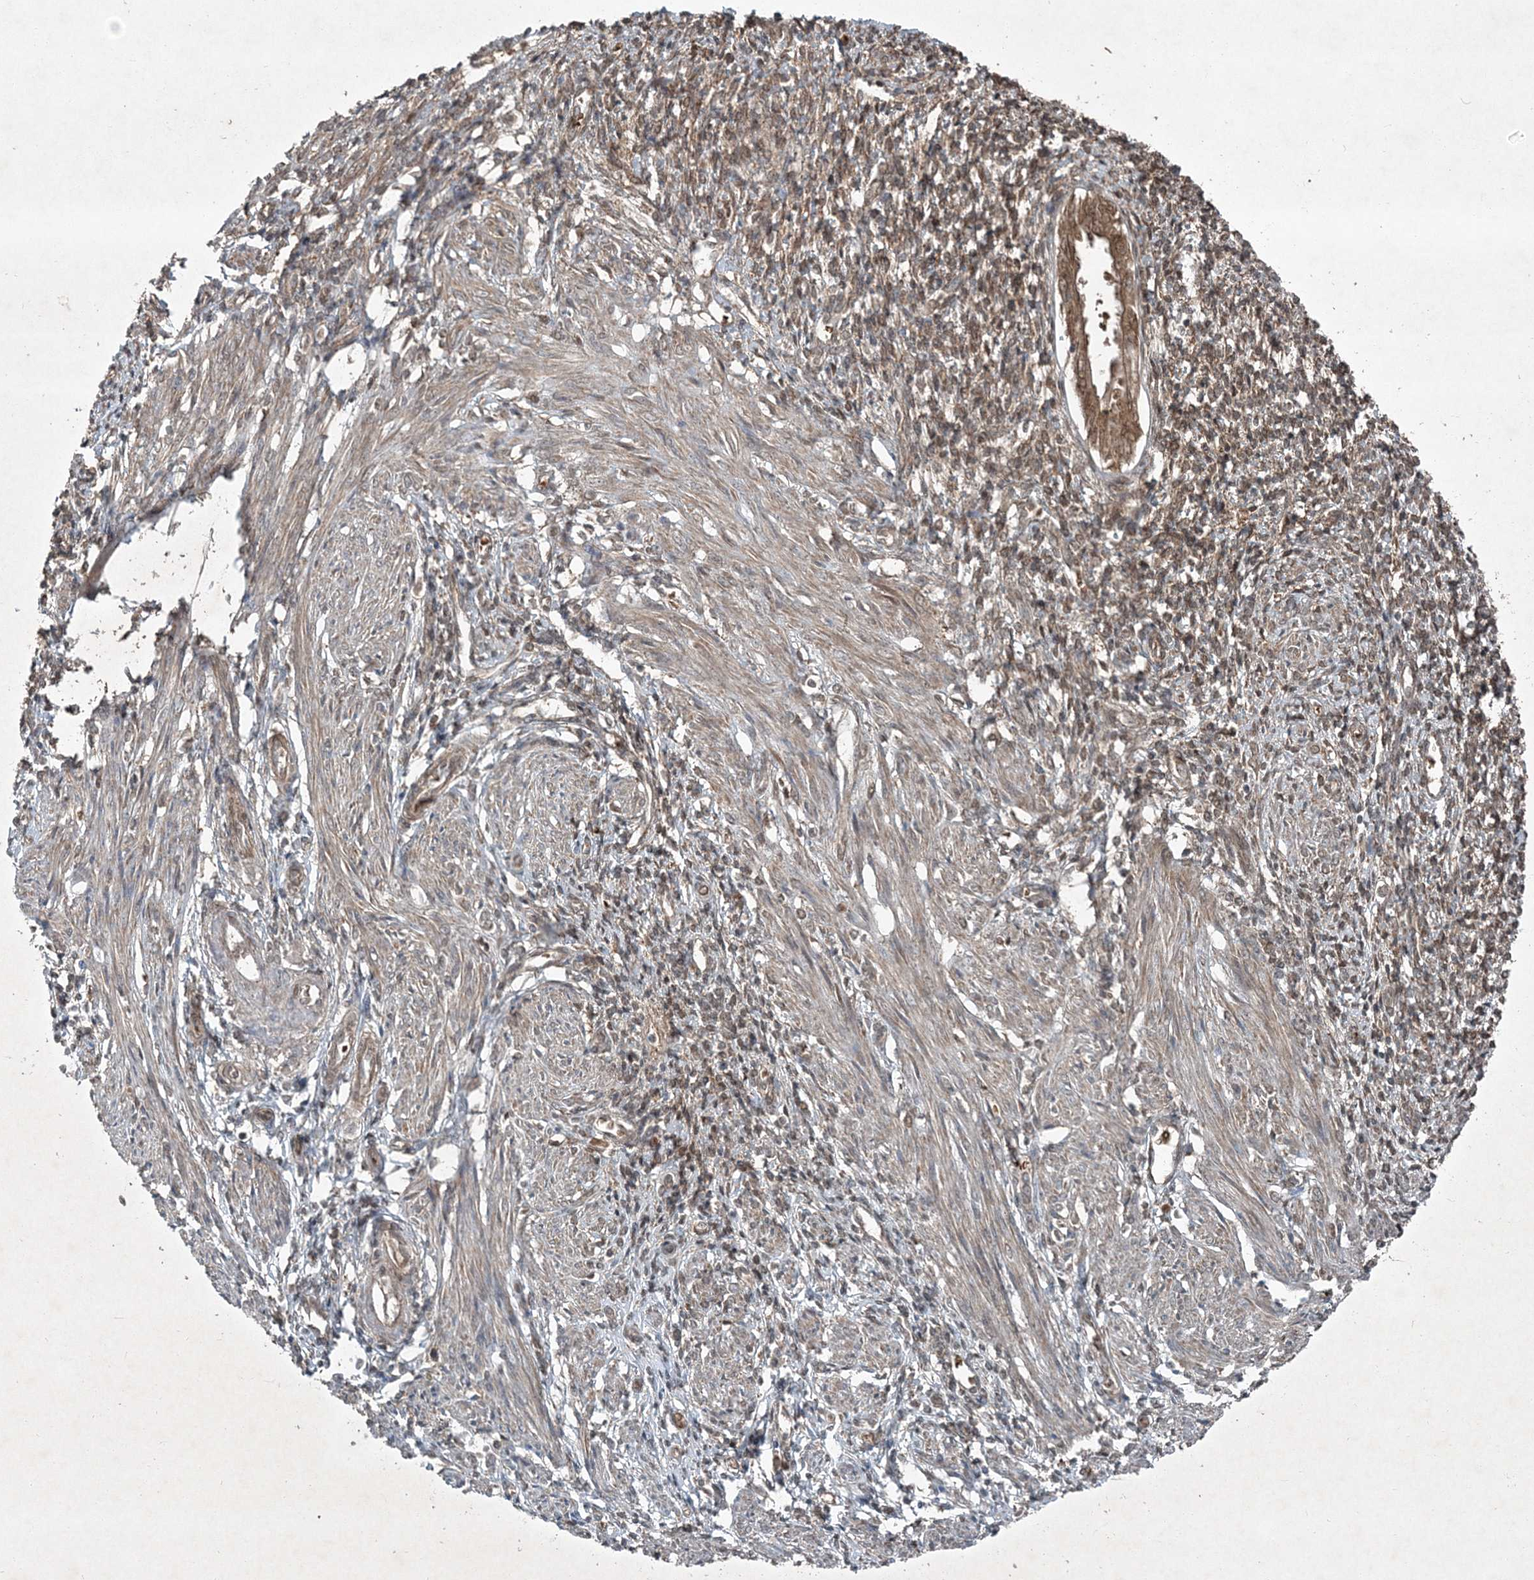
{"staining": {"intensity": "moderate", "quantity": ">75%", "location": "cytoplasmic/membranous,nuclear"}, "tissue": "endometrium", "cell_type": "Cells in endometrial stroma", "image_type": "normal", "snomed": [{"axis": "morphology", "description": "Normal tissue, NOS"}, {"axis": "topography", "description": "Endometrium"}], "caption": "High-magnification brightfield microscopy of normal endometrium stained with DAB (brown) and counterstained with hematoxylin (blue). cells in endometrial stroma exhibit moderate cytoplasmic/membranous,nuclear staining is appreciated in approximately>75% of cells. The staining is performed using DAB brown chromogen to label protein expression. The nuclei are counter-stained blue using hematoxylin.", "gene": "FBXL17", "patient": {"sex": "female", "age": 66}}